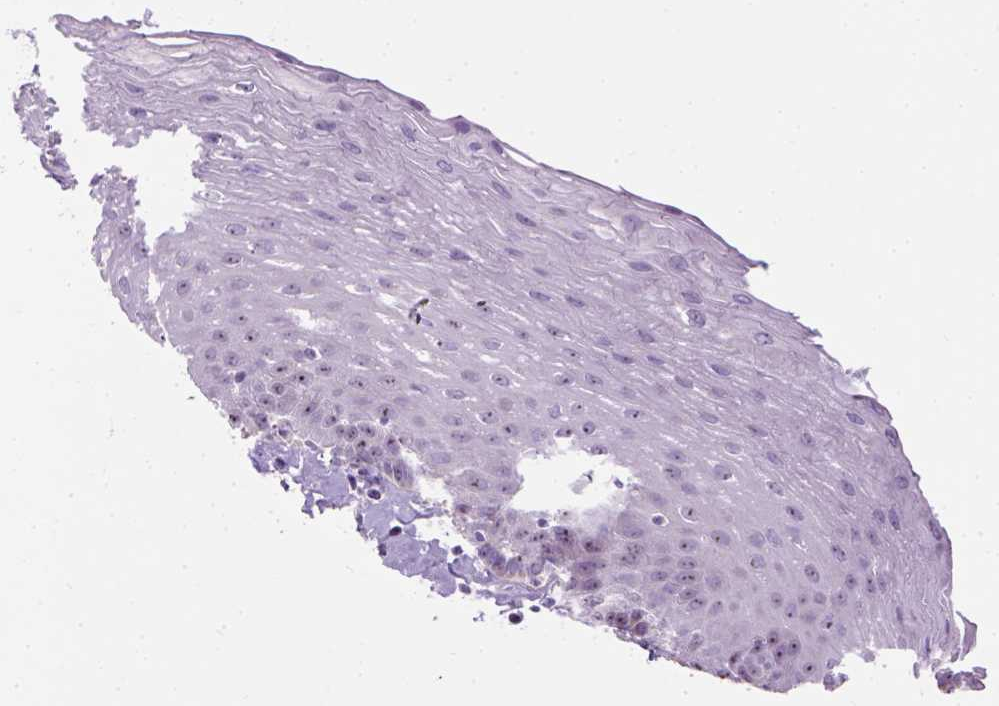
{"staining": {"intensity": "negative", "quantity": "none", "location": "none"}, "tissue": "esophagus", "cell_type": "Squamous epithelial cells", "image_type": "normal", "snomed": [{"axis": "morphology", "description": "Normal tissue, NOS"}, {"axis": "topography", "description": "Esophagus"}], "caption": "This is an immunohistochemistry (IHC) micrograph of normal human esophagus. There is no expression in squamous epithelial cells.", "gene": "UTP4", "patient": {"sex": "female", "age": 81}}